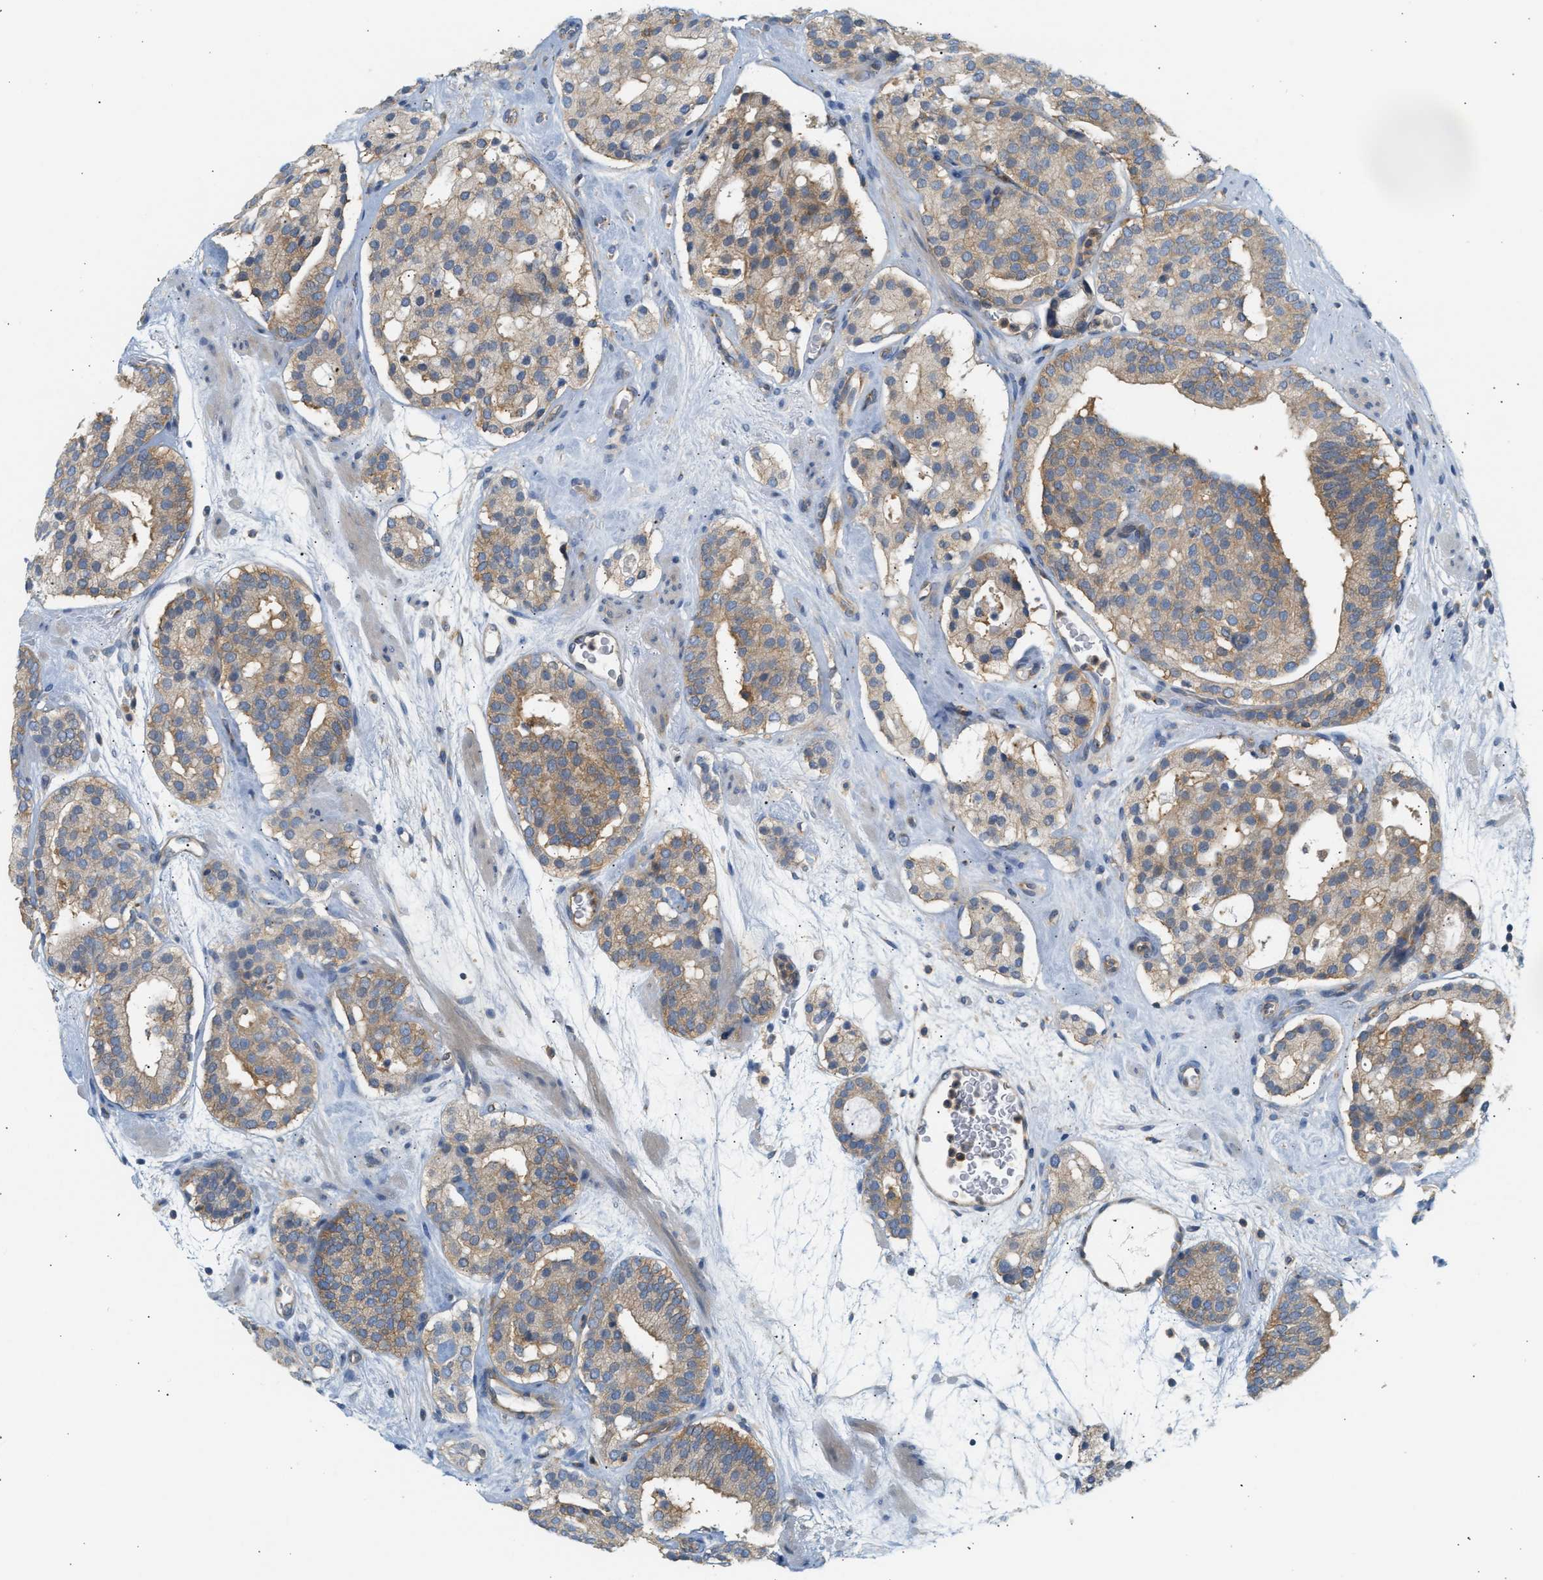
{"staining": {"intensity": "moderate", "quantity": ">75%", "location": "cytoplasmic/membranous"}, "tissue": "prostate cancer", "cell_type": "Tumor cells", "image_type": "cancer", "snomed": [{"axis": "morphology", "description": "Adenocarcinoma, Low grade"}, {"axis": "topography", "description": "Prostate"}], "caption": "Tumor cells reveal medium levels of moderate cytoplasmic/membranous positivity in about >75% of cells in prostate cancer.", "gene": "PAFAH1B1", "patient": {"sex": "male", "age": 69}}